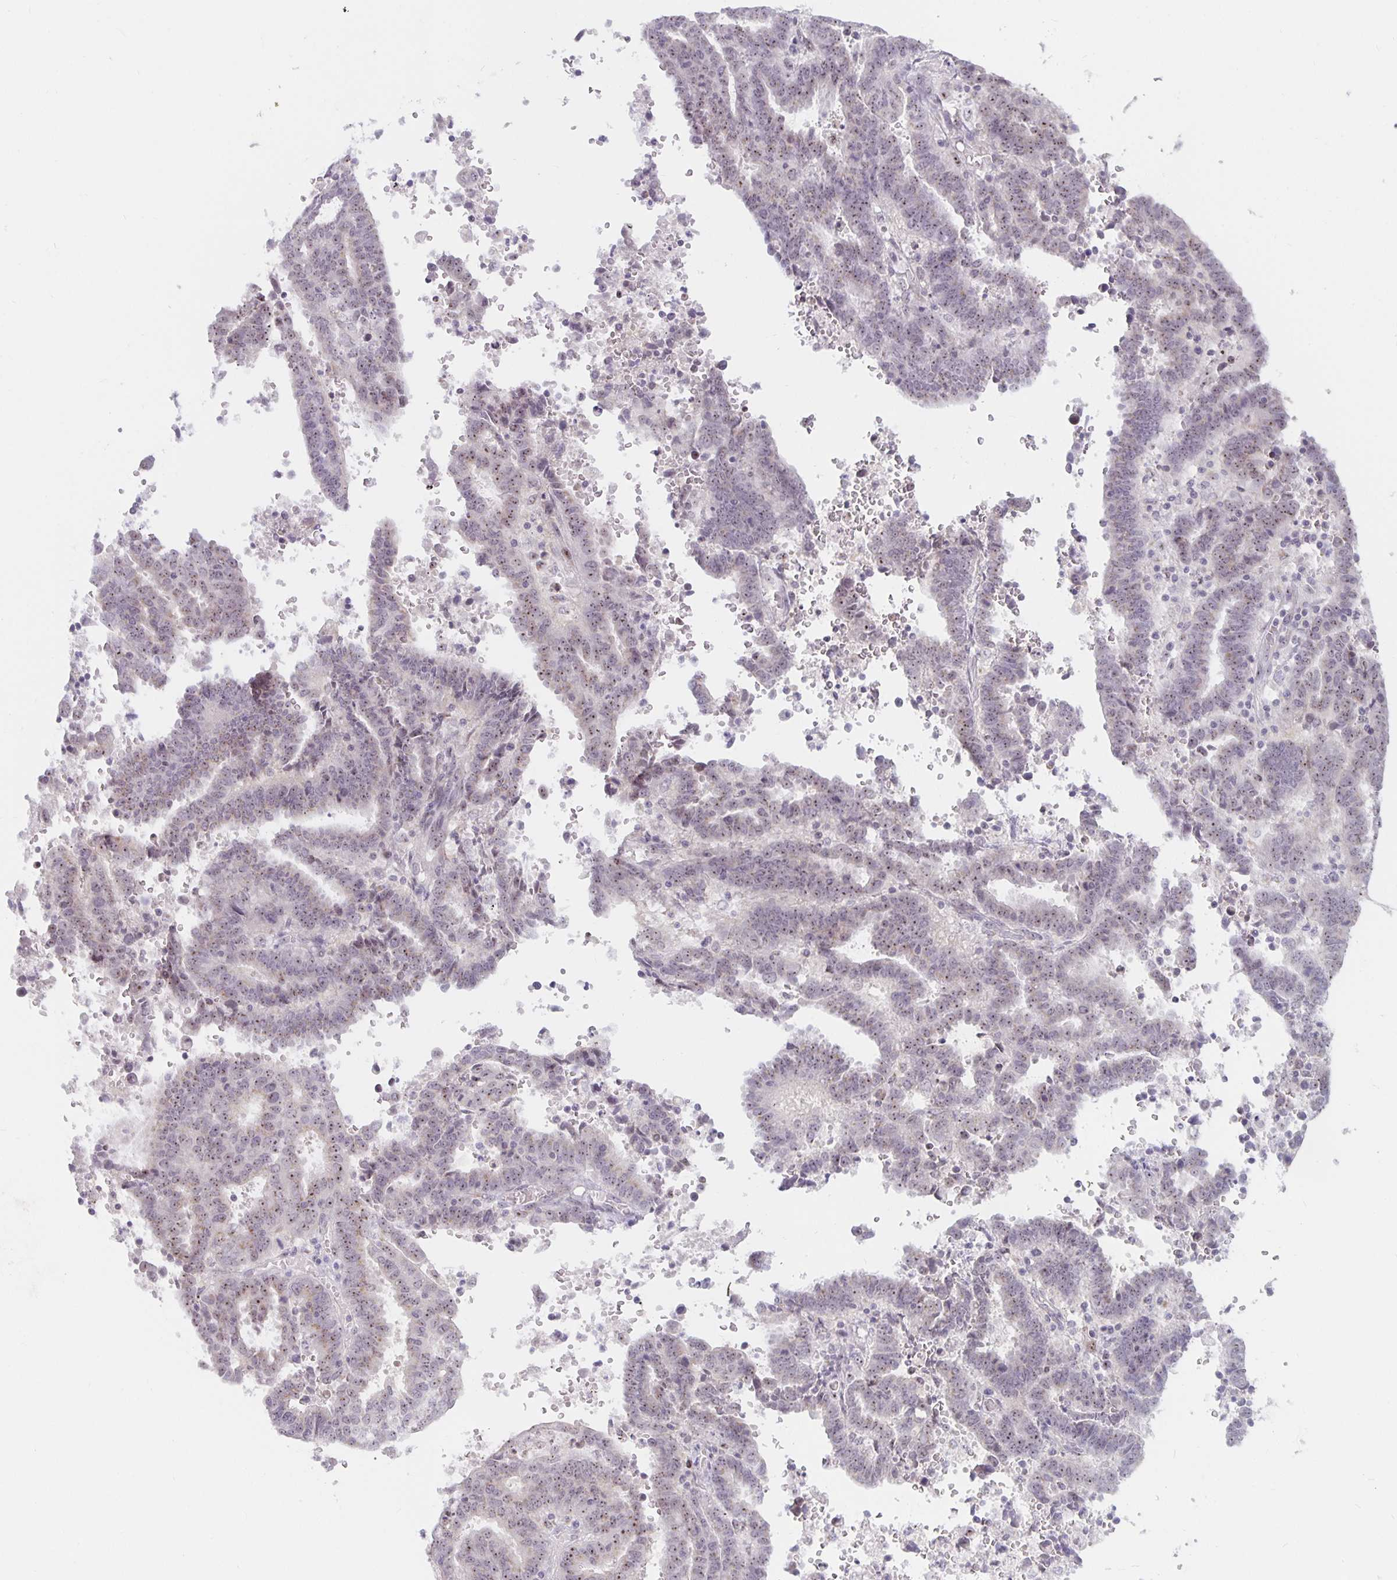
{"staining": {"intensity": "moderate", "quantity": "25%-75%", "location": "nuclear"}, "tissue": "endometrial cancer", "cell_type": "Tumor cells", "image_type": "cancer", "snomed": [{"axis": "morphology", "description": "Adenocarcinoma, NOS"}, {"axis": "topography", "description": "Uterus"}], "caption": "A micrograph showing moderate nuclear expression in about 25%-75% of tumor cells in endometrial cancer (adenocarcinoma), as visualized by brown immunohistochemical staining.", "gene": "NUP85", "patient": {"sex": "female", "age": 83}}